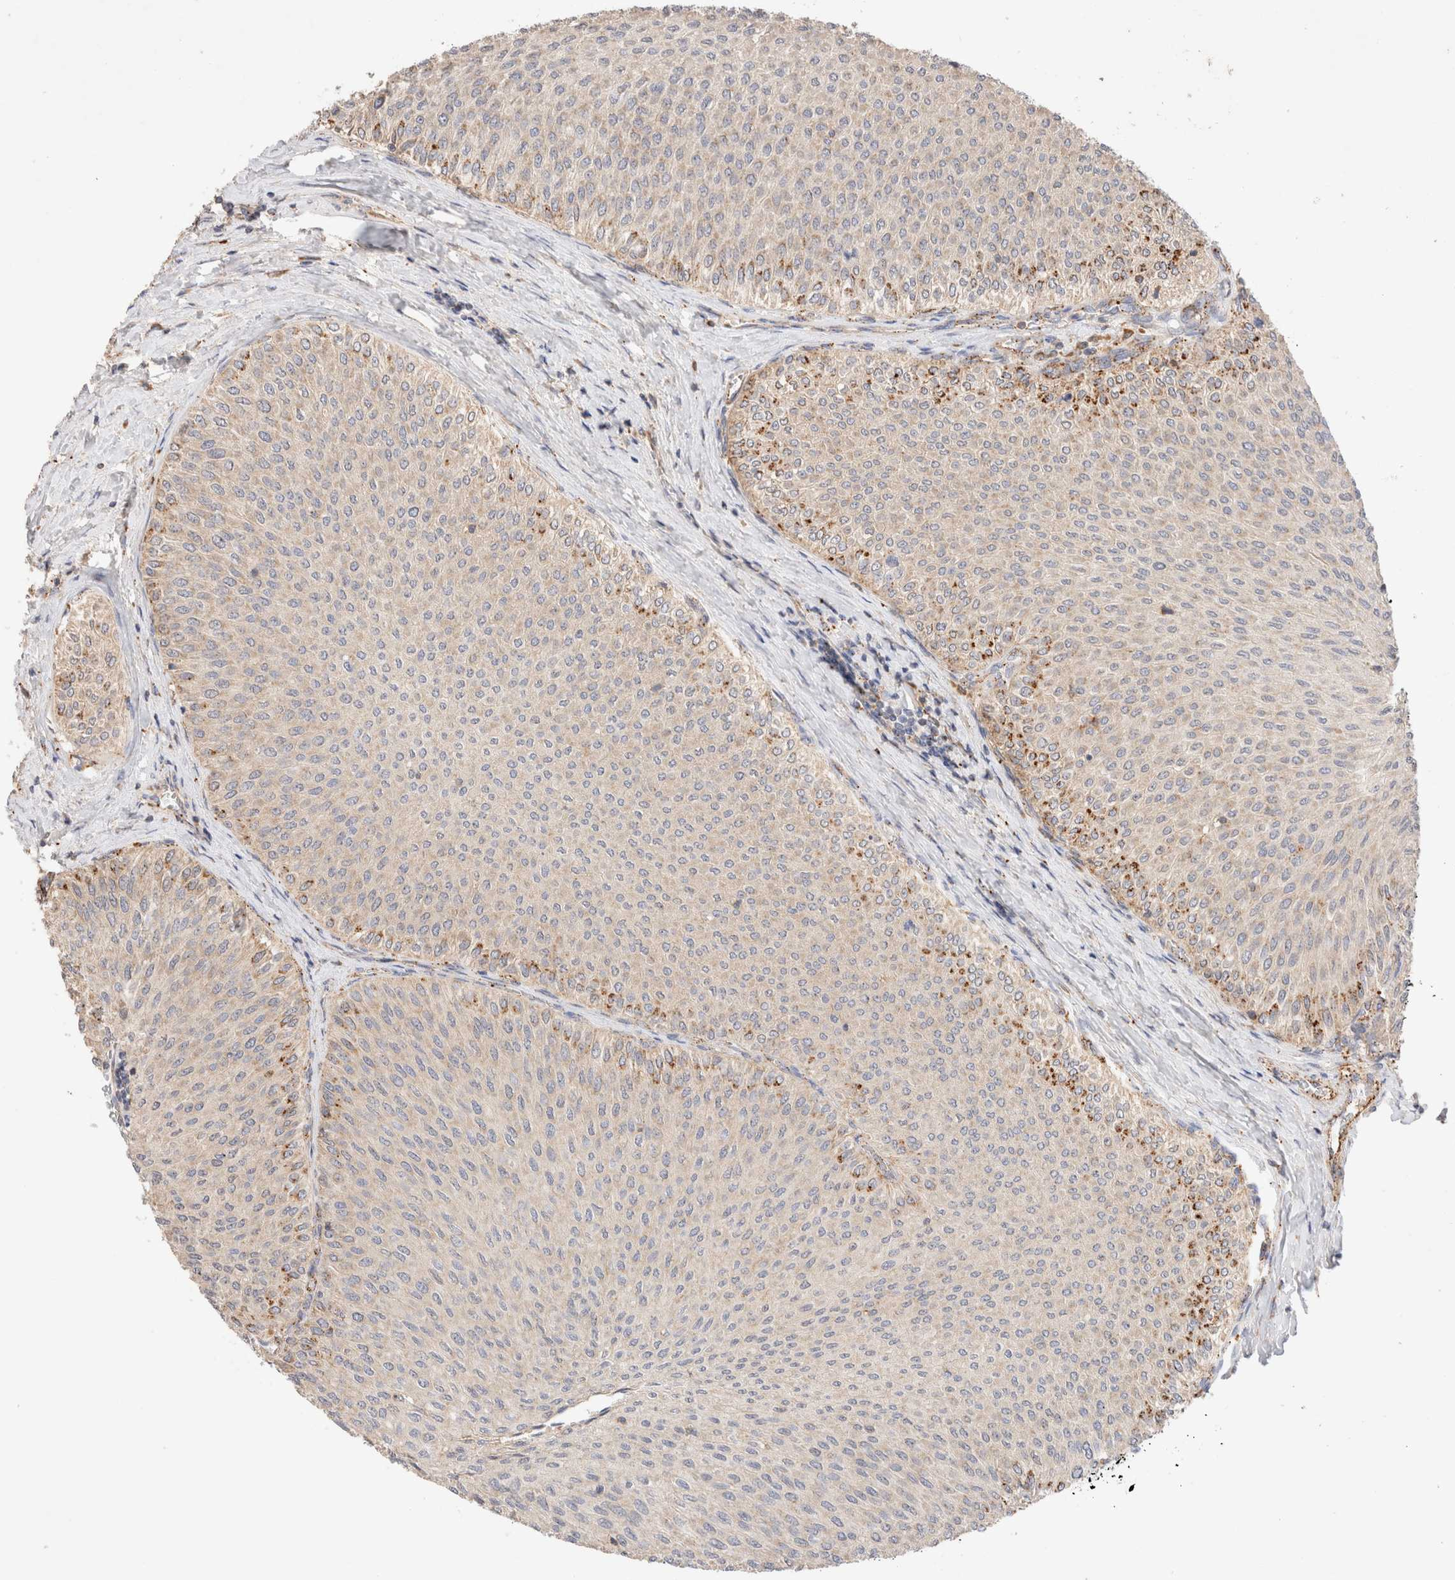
{"staining": {"intensity": "moderate", "quantity": "<25%", "location": "cytoplasmic/membranous"}, "tissue": "urothelial cancer", "cell_type": "Tumor cells", "image_type": "cancer", "snomed": [{"axis": "morphology", "description": "Urothelial carcinoma, Low grade"}, {"axis": "topography", "description": "Urinary bladder"}], "caption": "This micrograph exhibits immunohistochemistry staining of urothelial cancer, with low moderate cytoplasmic/membranous expression in about <25% of tumor cells.", "gene": "RABEPK", "patient": {"sex": "male", "age": 78}}